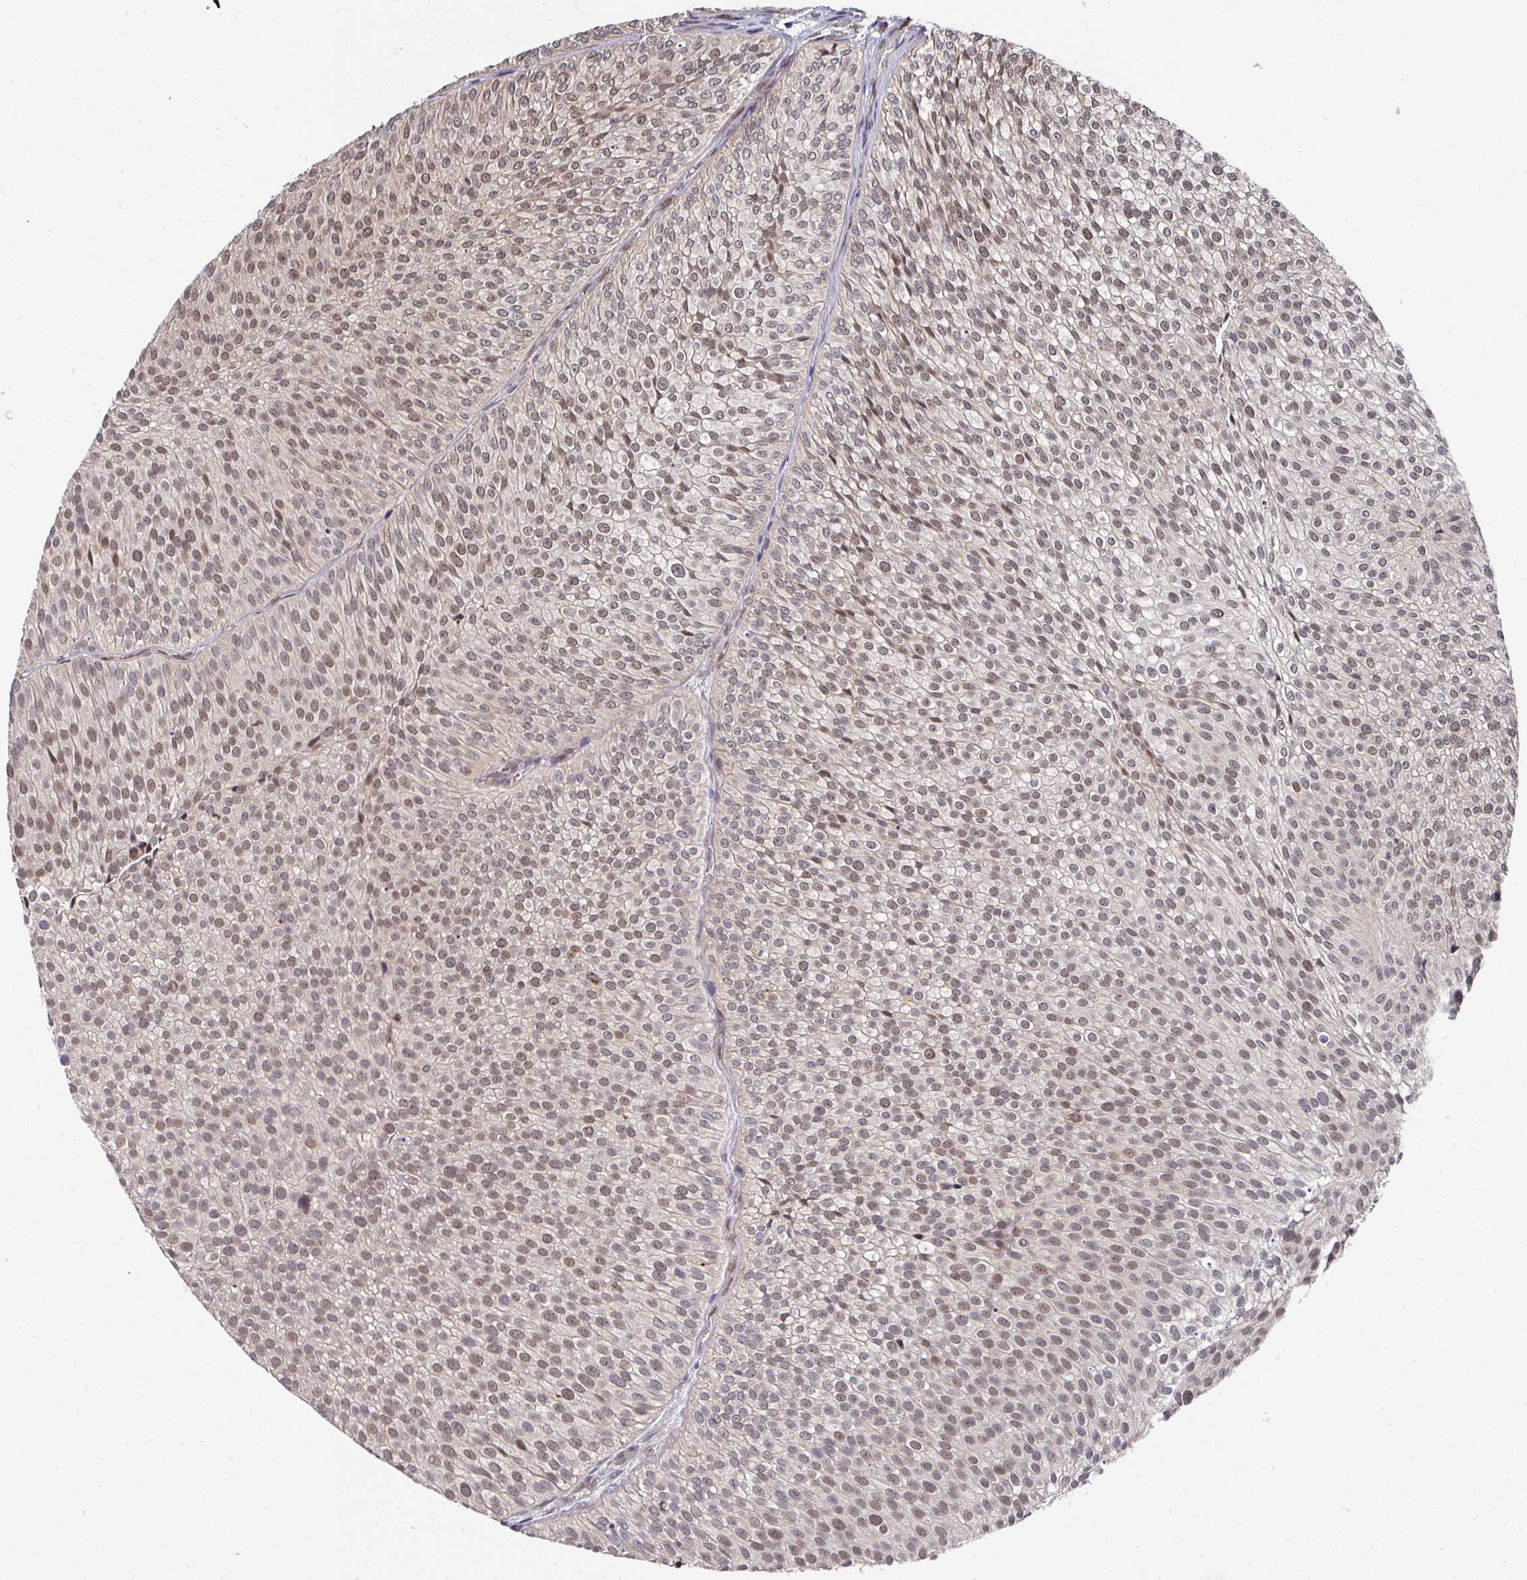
{"staining": {"intensity": "weak", "quantity": ">75%", "location": "nuclear"}, "tissue": "urothelial cancer", "cell_type": "Tumor cells", "image_type": "cancer", "snomed": [{"axis": "morphology", "description": "Urothelial carcinoma, Low grade"}, {"axis": "topography", "description": "Urinary bladder"}], "caption": "A histopathology image of urothelial cancer stained for a protein reveals weak nuclear brown staining in tumor cells.", "gene": "C18orf25", "patient": {"sex": "male", "age": 91}}